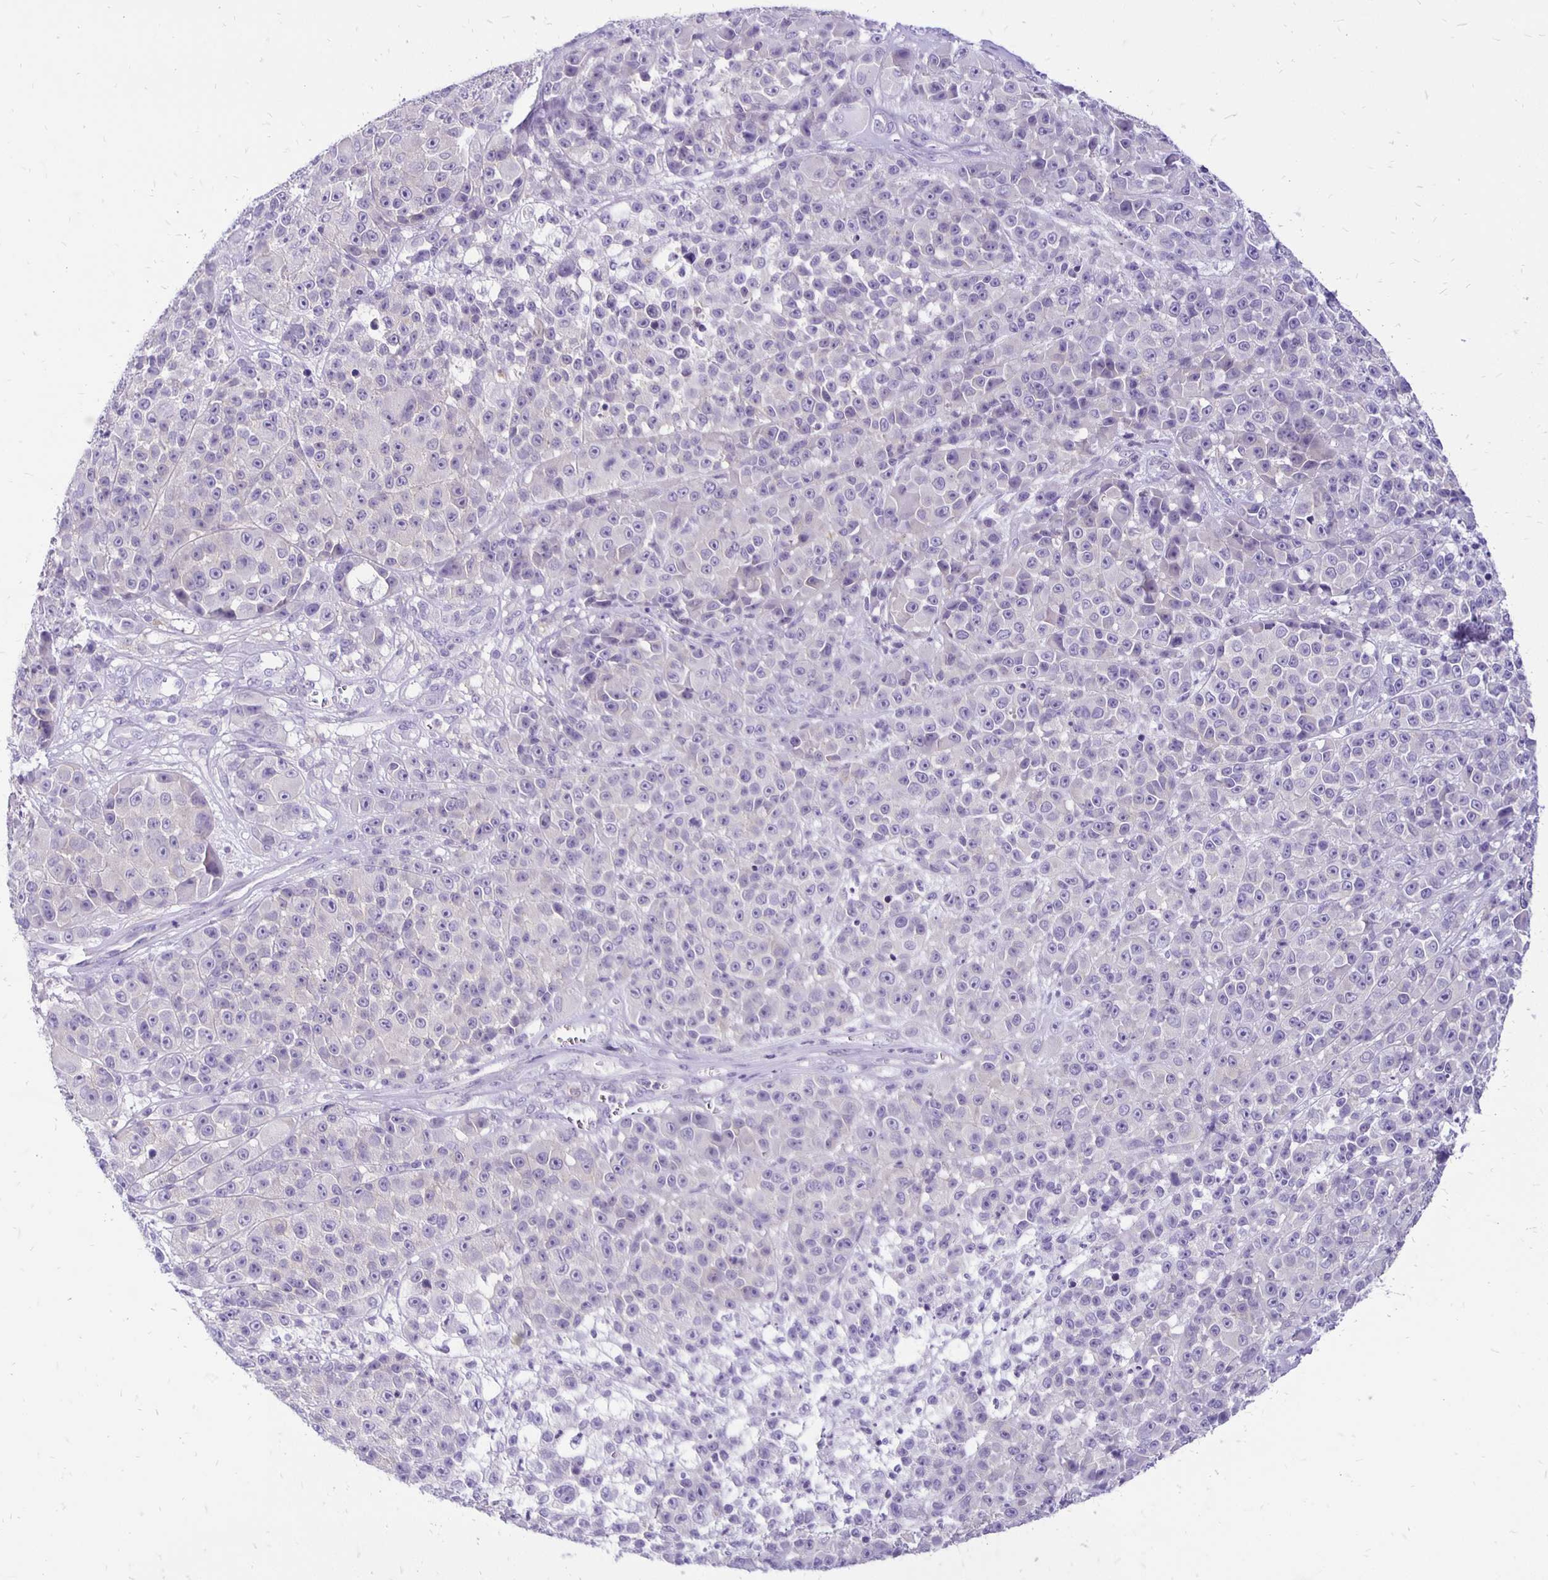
{"staining": {"intensity": "negative", "quantity": "none", "location": "none"}, "tissue": "melanoma", "cell_type": "Tumor cells", "image_type": "cancer", "snomed": [{"axis": "morphology", "description": "Malignant melanoma, NOS"}, {"axis": "topography", "description": "Skin"}, {"axis": "topography", "description": "Skin of back"}], "caption": "Photomicrograph shows no protein expression in tumor cells of melanoma tissue.", "gene": "ANKRD45", "patient": {"sex": "male", "age": 91}}